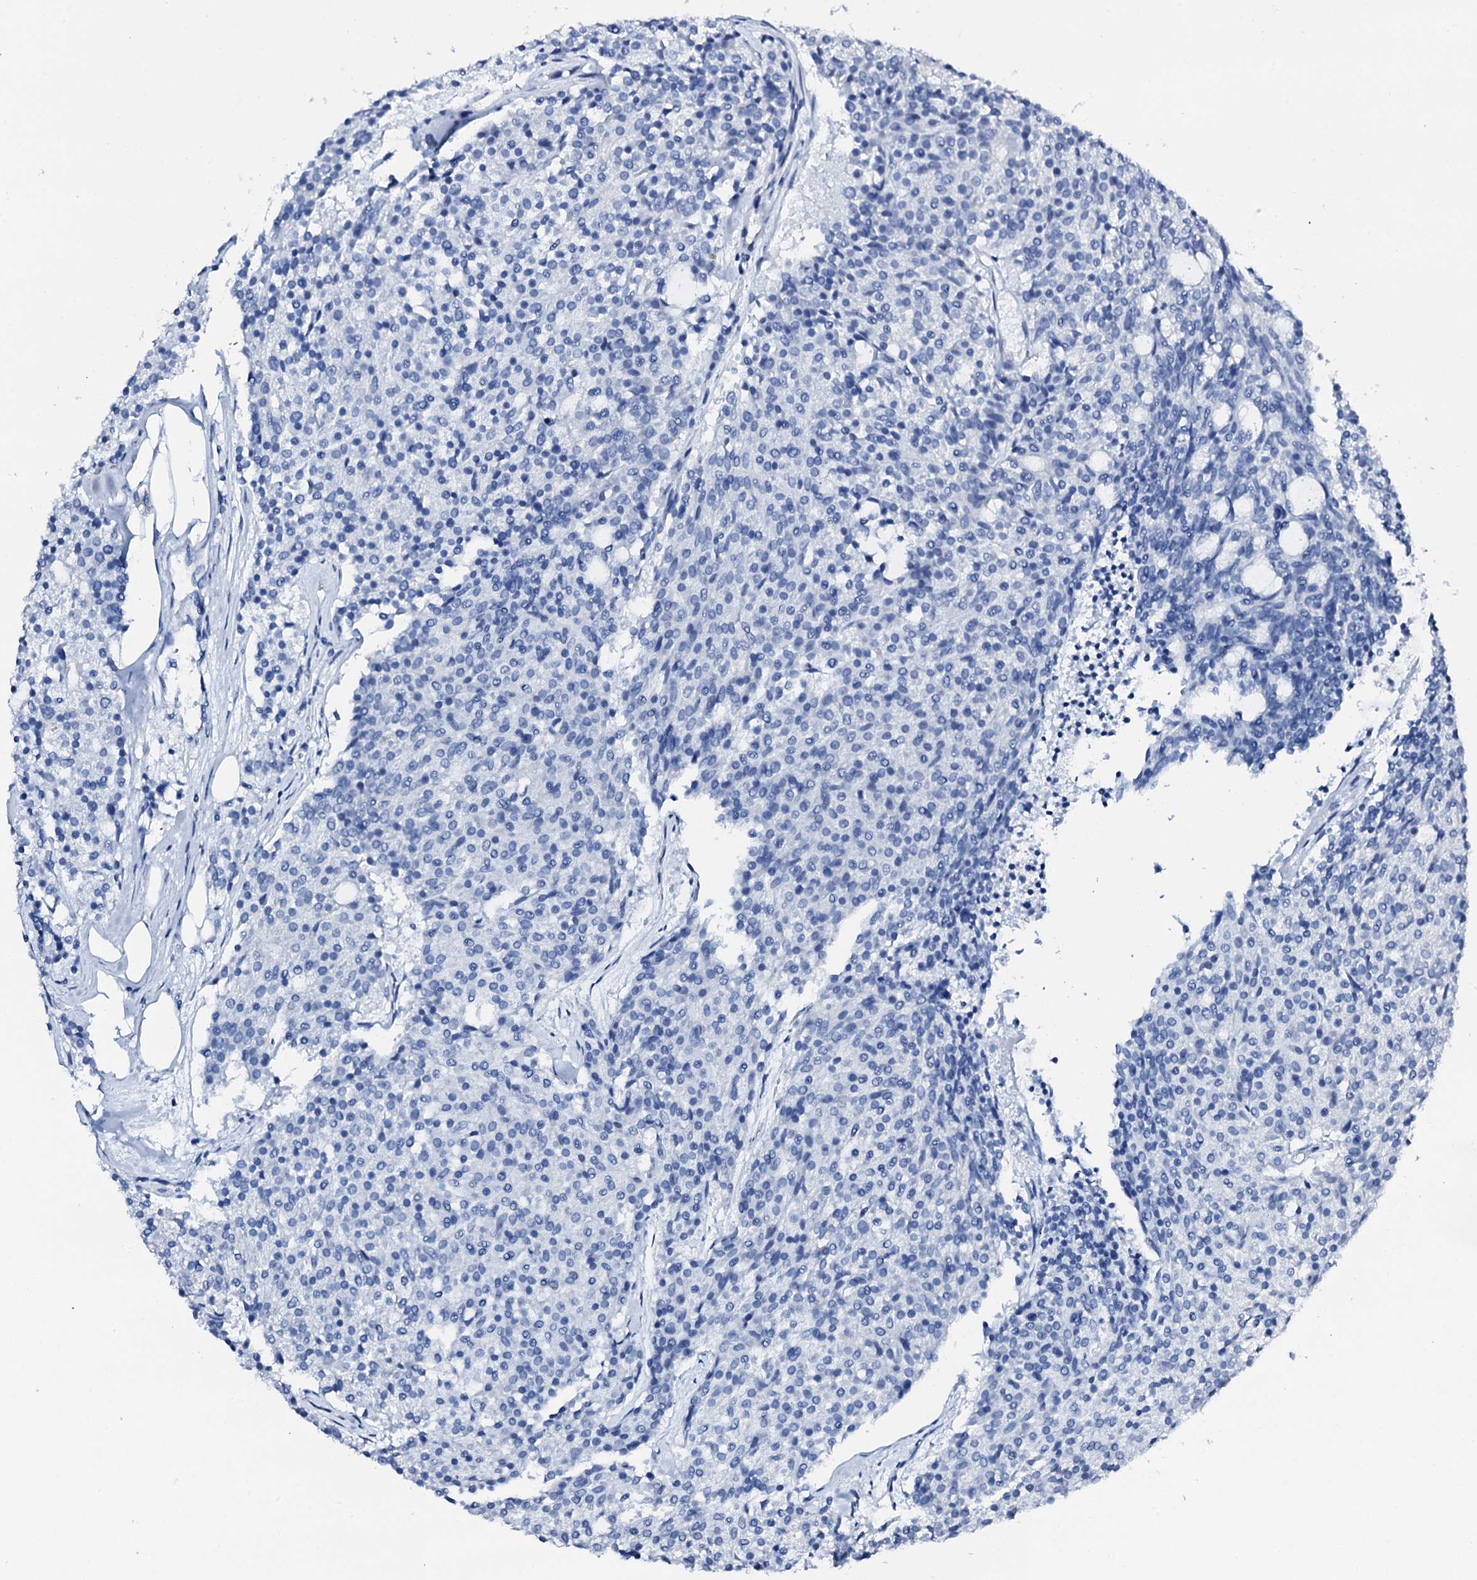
{"staining": {"intensity": "negative", "quantity": "none", "location": "none"}, "tissue": "carcinoid", "cell_type": "Tumor cells", "image_type": "cancer", "snomed": [{"axis": "morphology", "description": "Carcinoid, malignant, NOS"}, {"axis": "topography", "description": "Pancreas"}], "caption": "There is no significant expression in tumor cells of carcinoid.", "gene": "PTH", "patient": {"sex": "female", "age": 54}}